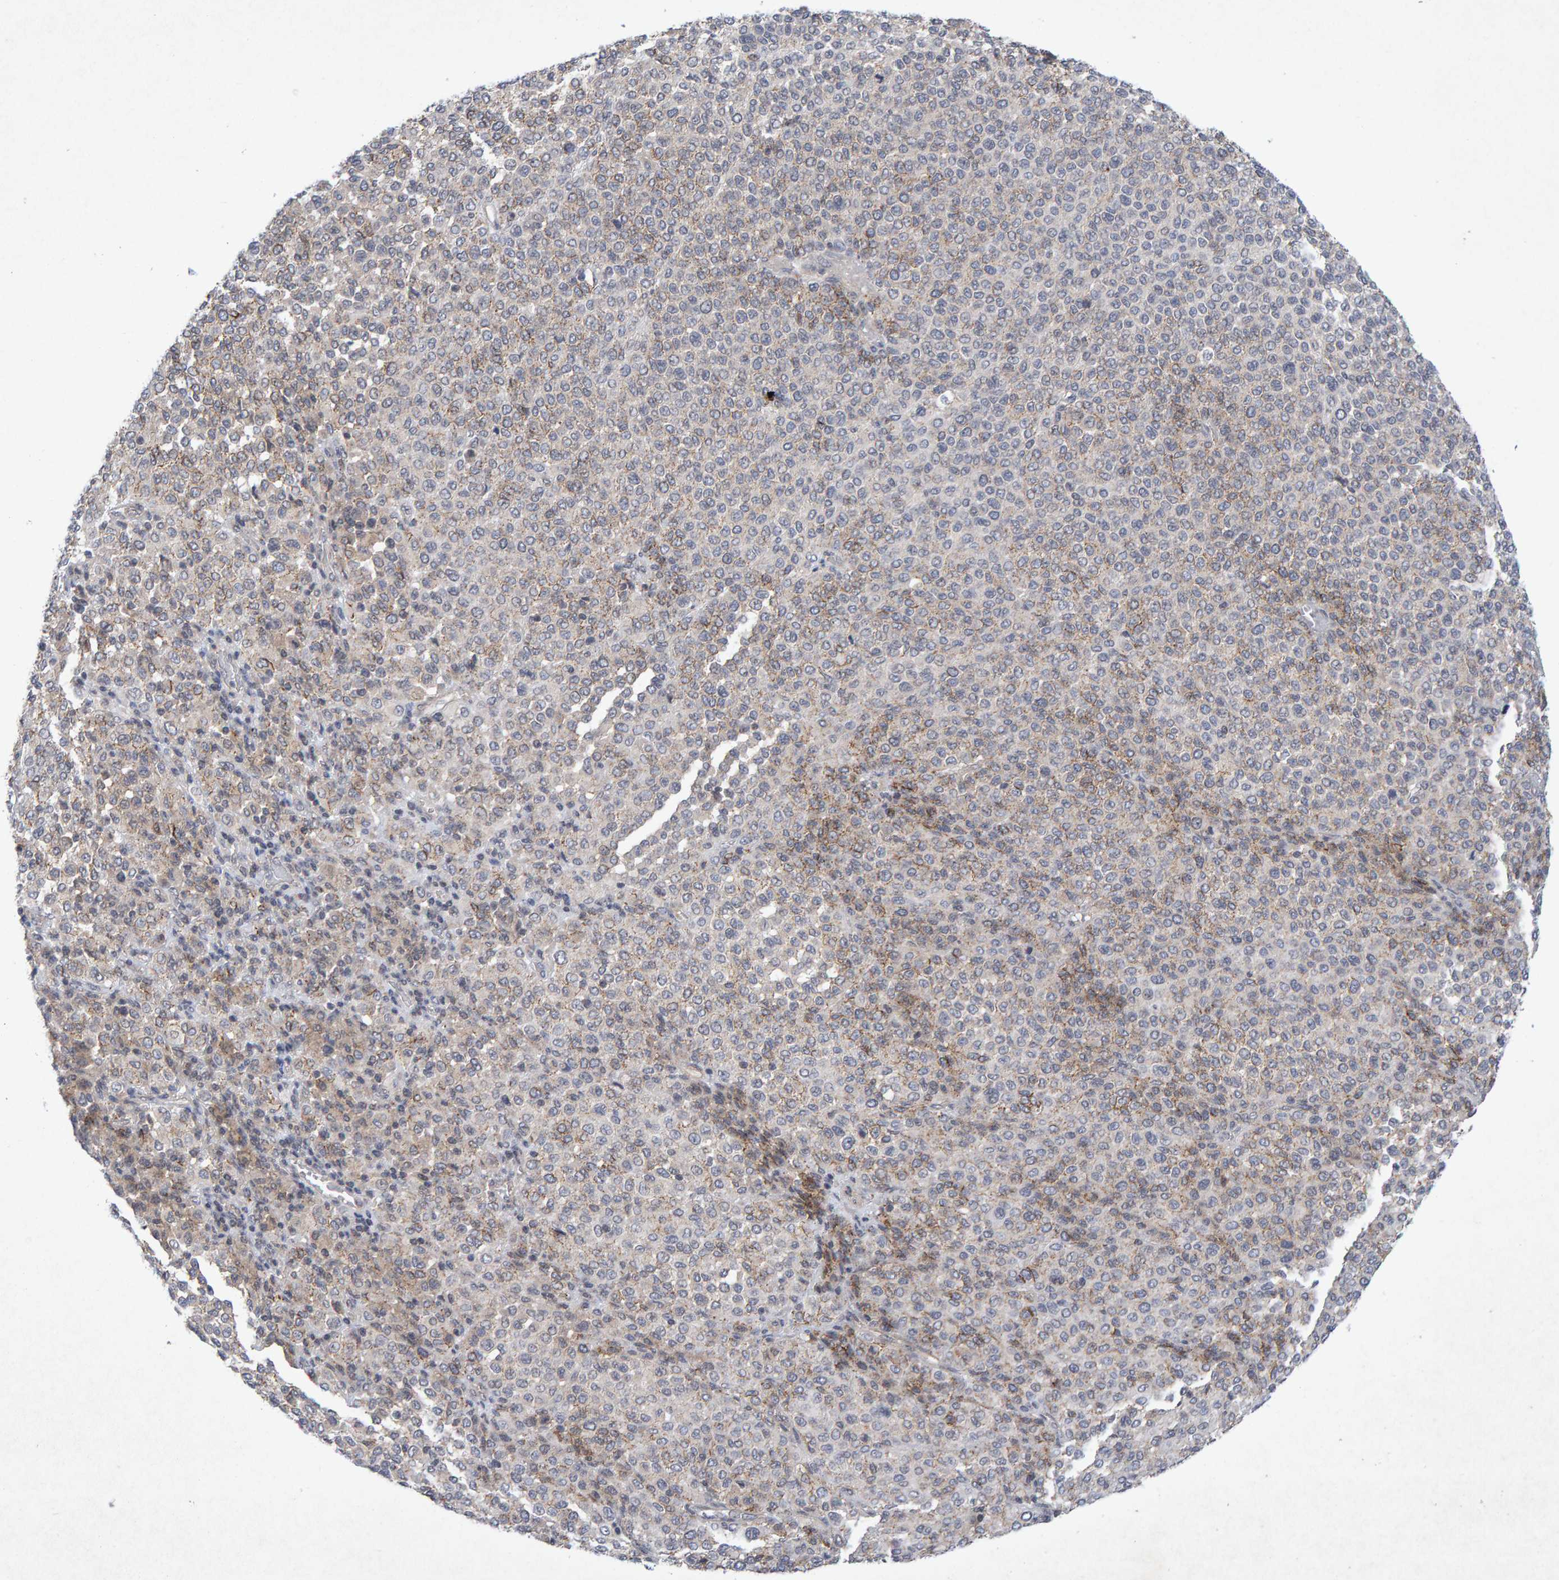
{"staining": {"intensity": "negative", "quantity": "none", "location": "none"}, "tissue": "melanoma", "cell_type": "Tumor cells", "image_type": "cancer", "snomed": [{"axis": "morphology", "description": "Malignant melanoma, Metastatic site"}, {"axis": "topography", "description": "Pancreas"}], "caption": "IHC of malignant melanoma (metastatic site) reveals no staining in tumor cells. Nuclei are stained in blue.", "gene": "CDH2", "patient": {"sex": "female", "age": 30}}